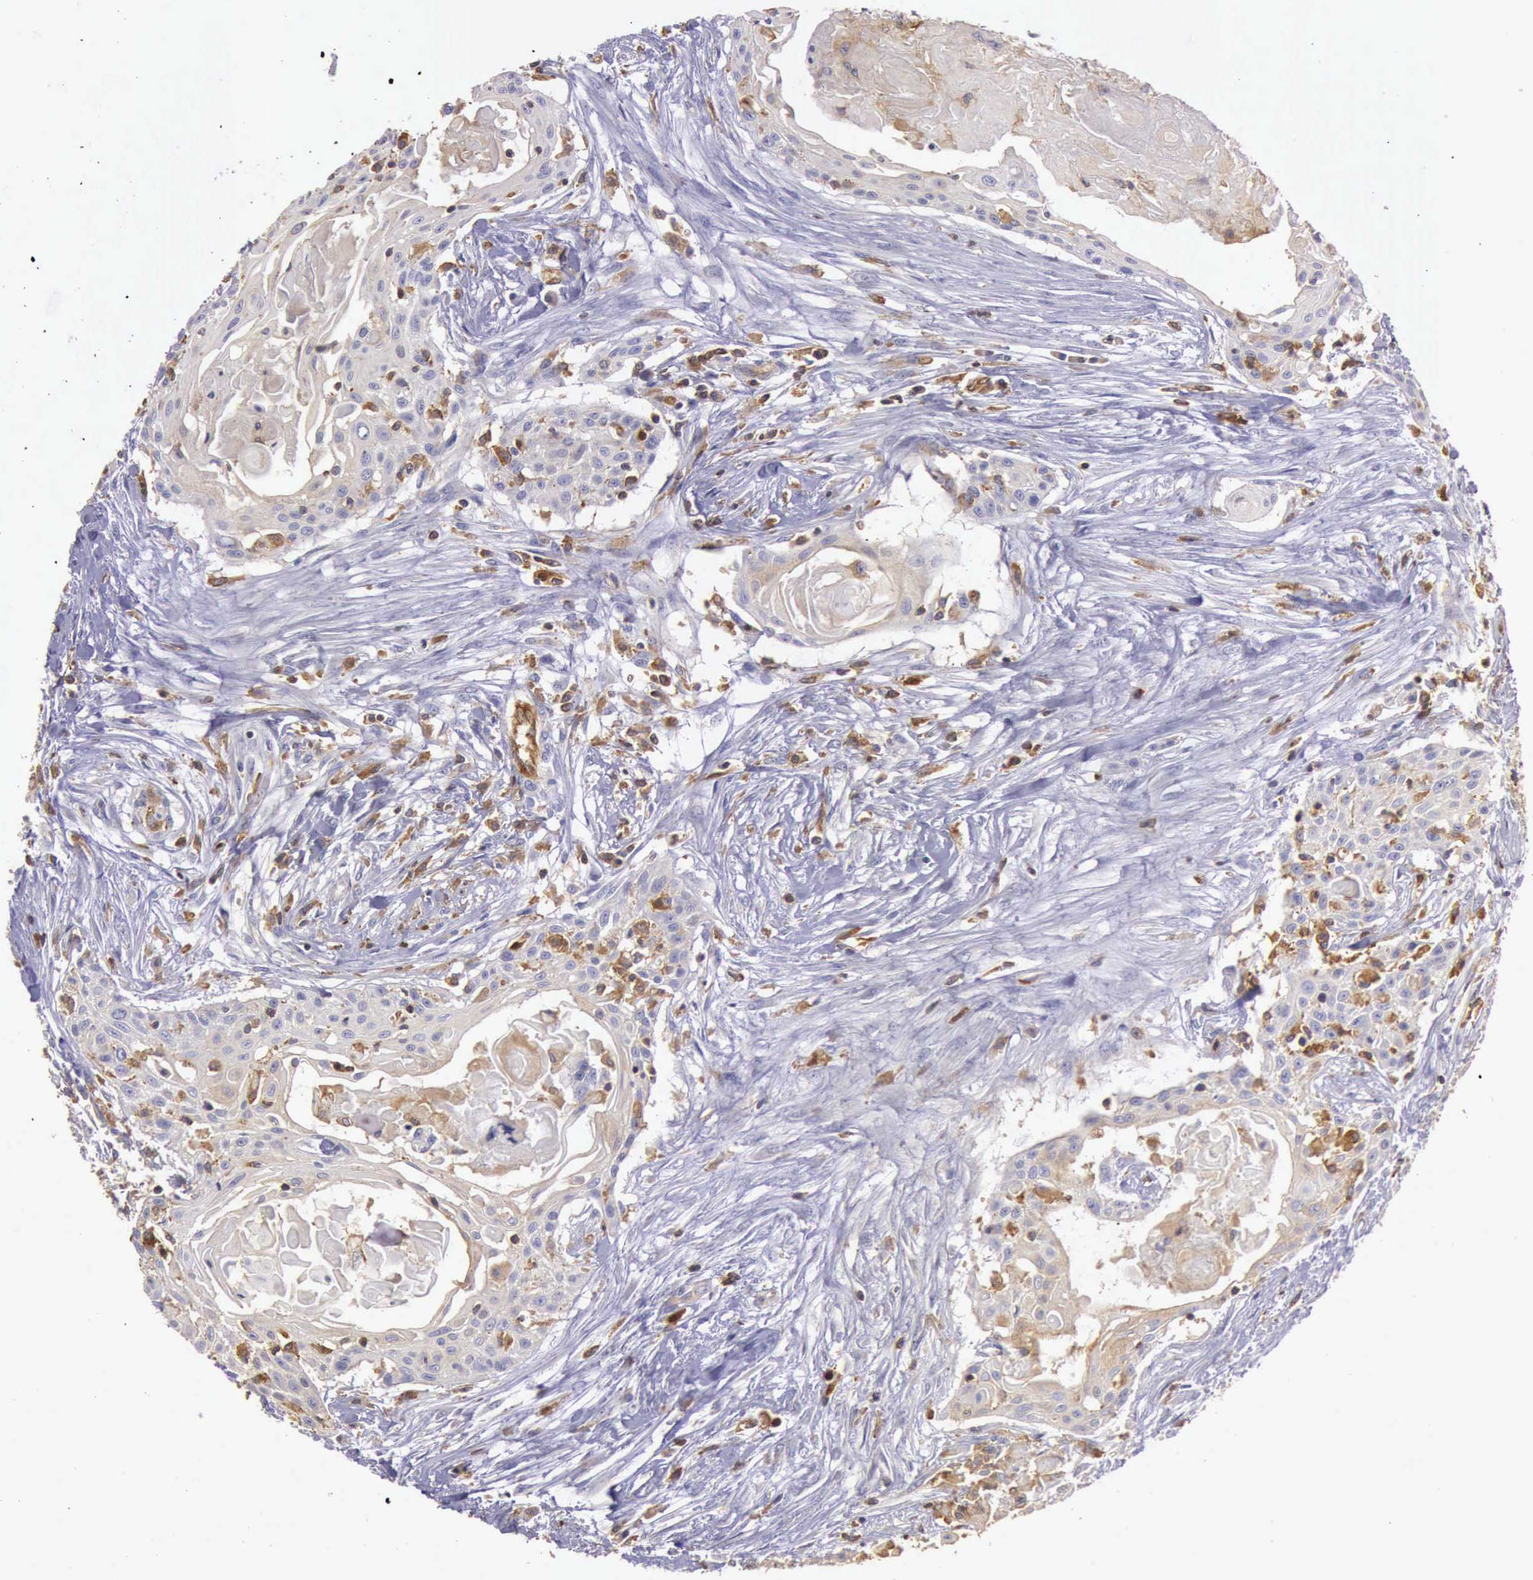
{"staining": {"intensity": "weak", "quantity": "<25%", "location": "cytoplasmic/membranous"}, "tissue": "head and neck cancer", "cell_type": "Tumor cells", "image_type": "cancer", "snomed": [{"axis": "morphology", "description": "Squamous cell carcinoma, NOS"}, {"axis": "morphology", "description": "Squamous cell carcinoma, metastatic, NOS"}, {"axis": "topography", "description": "Lymph node"}, {"axis": "topography", "description": "Salivary gland"}, {"axis": "topography", "description": "Head-Neck"}], "caption": "A photomicrograph of human head and neck cancer is negative for staining in tumor cells.", "gene": "ARHGAP4", "patient": {"sex": "female", "age": 74}}